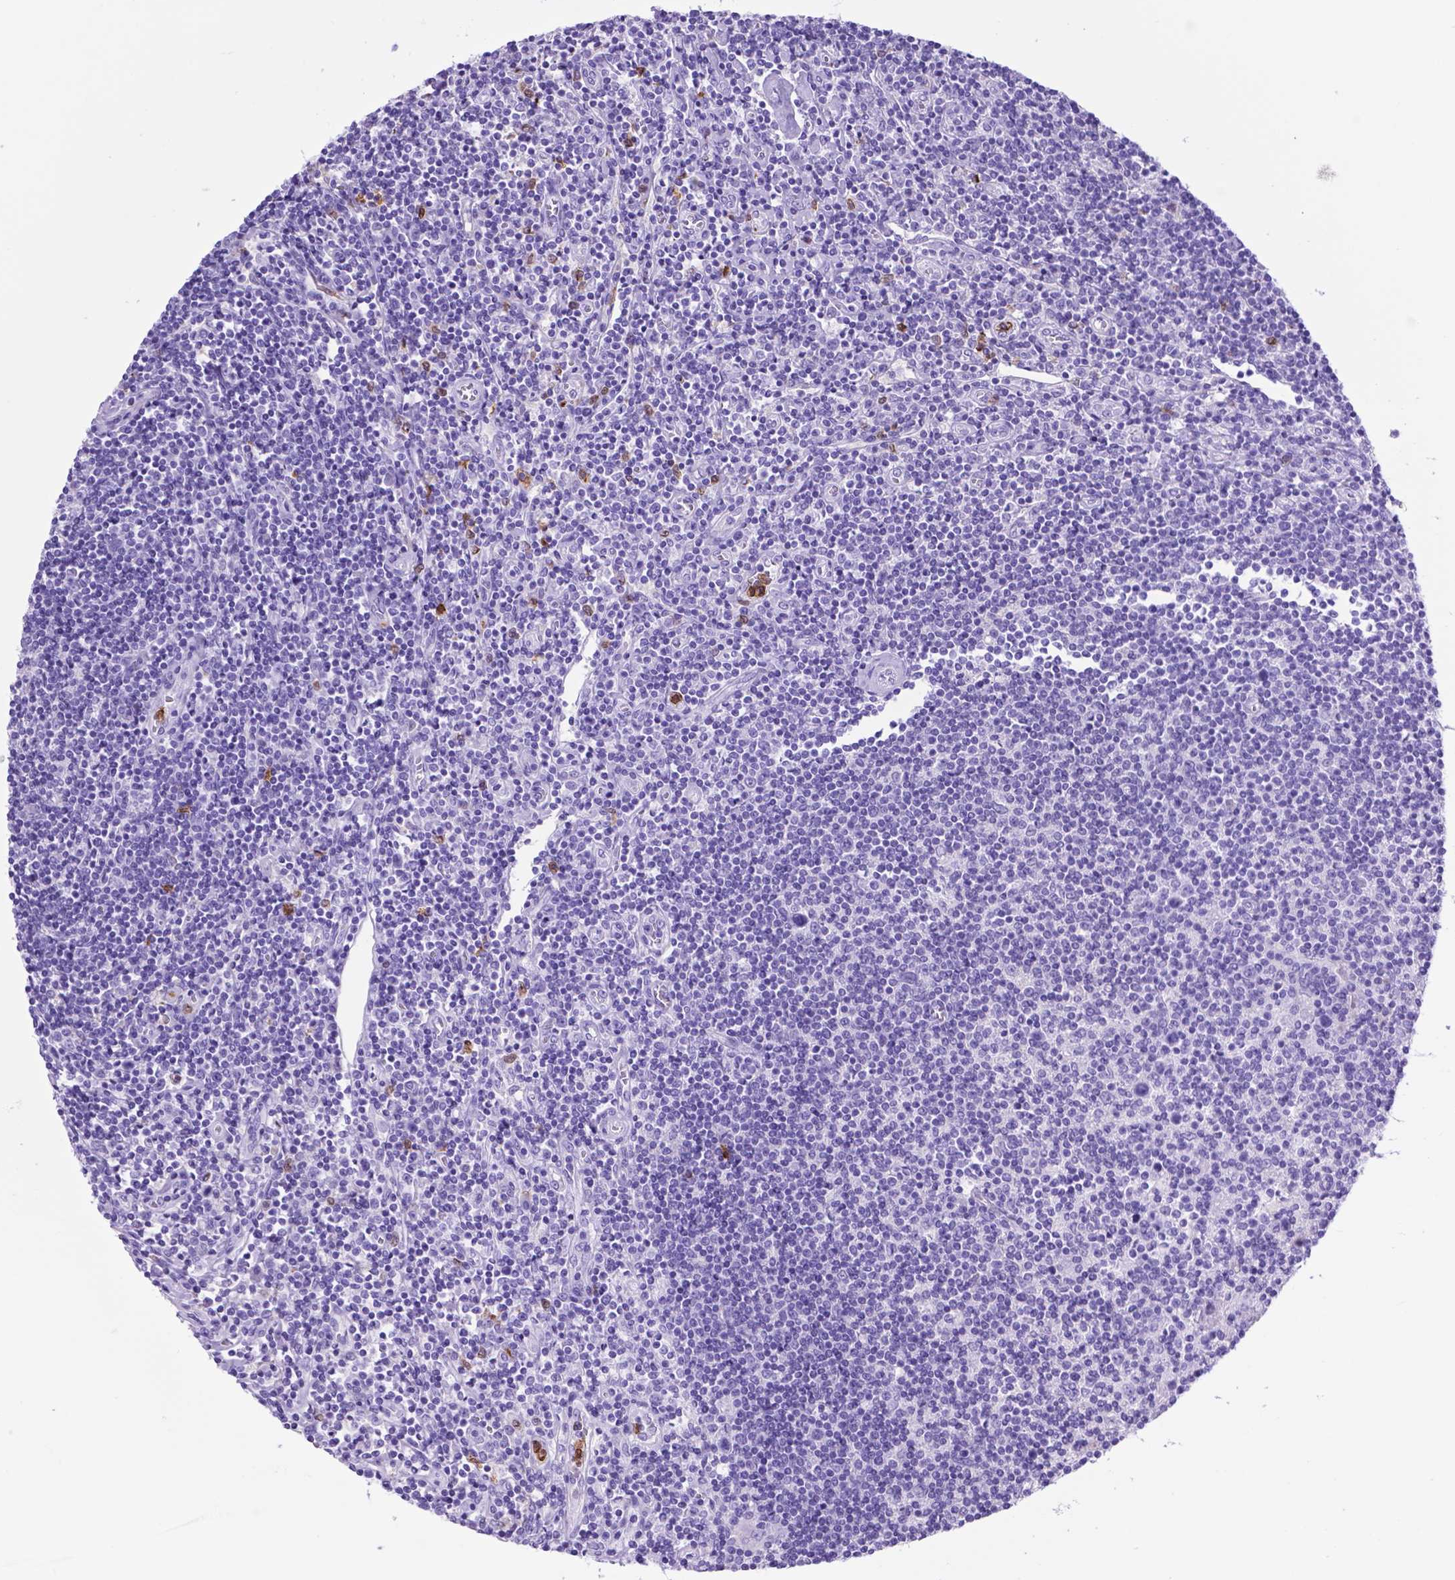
{"staining": {"intensity": "negative", "quantity": "none", "location": "none"}, "tissue": "lymphoma", "cell_type": "Tumor cells", "image_type": "cancer", "snomed": [{"axis": "morphology", "description": "Hodgkin's disease, NOS"}, {"axis": "topography", "description": "Lymph node"}], "caption": "An immunohistochemistry (IHC) histopathology image of Hodgkin's disease is shown. There is no staining in tumor cells of Hodgkin's disease.", "gene": "LZTR1", "patient": {"sex": "male", "age": 40}}